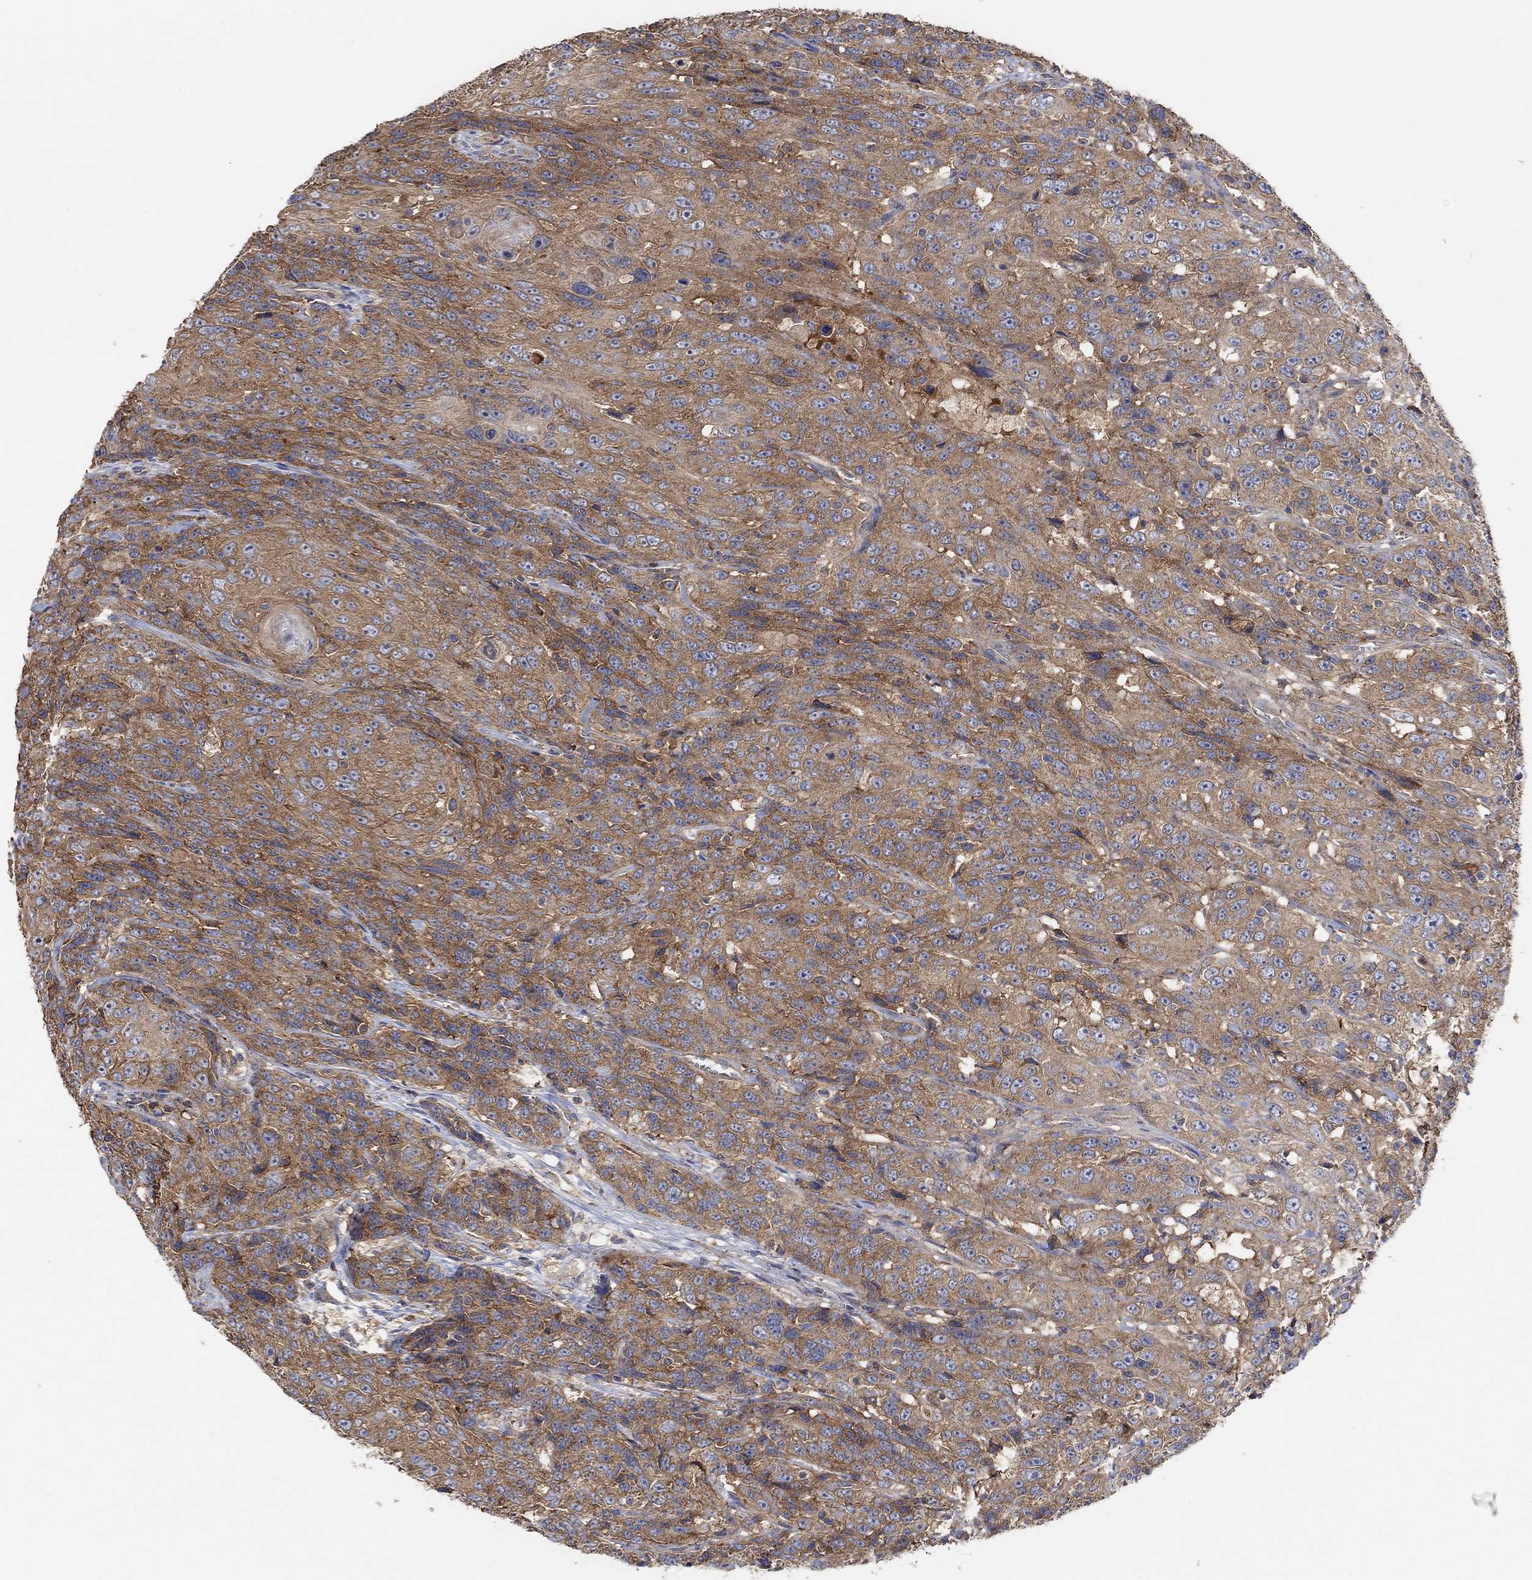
{"staining": {"intensity": "moderate", "quantity": ">75%", "location": "cytoplasmic/membranous"}, "tissue": "urothelial cancer", "cell_type": "Tumor cells", "image_type": "cancer", "snomed": [{"axis": "morphology", "description": "Urothelial carcinoma, NOS"}, {"axis": "morphology", "description": "Urothelial carcinoma, High grade"}, {"axis": "topography", "description": "Urinary bladder"}], "caption": "Protein staining demonstrates moderate cytoplasmic/membranous positivity in approximately >75% of tumor cells in transitional cell carcinoma.", "gene": "BLOC1S3", "patient": {"sex": "female", "age": 73}}